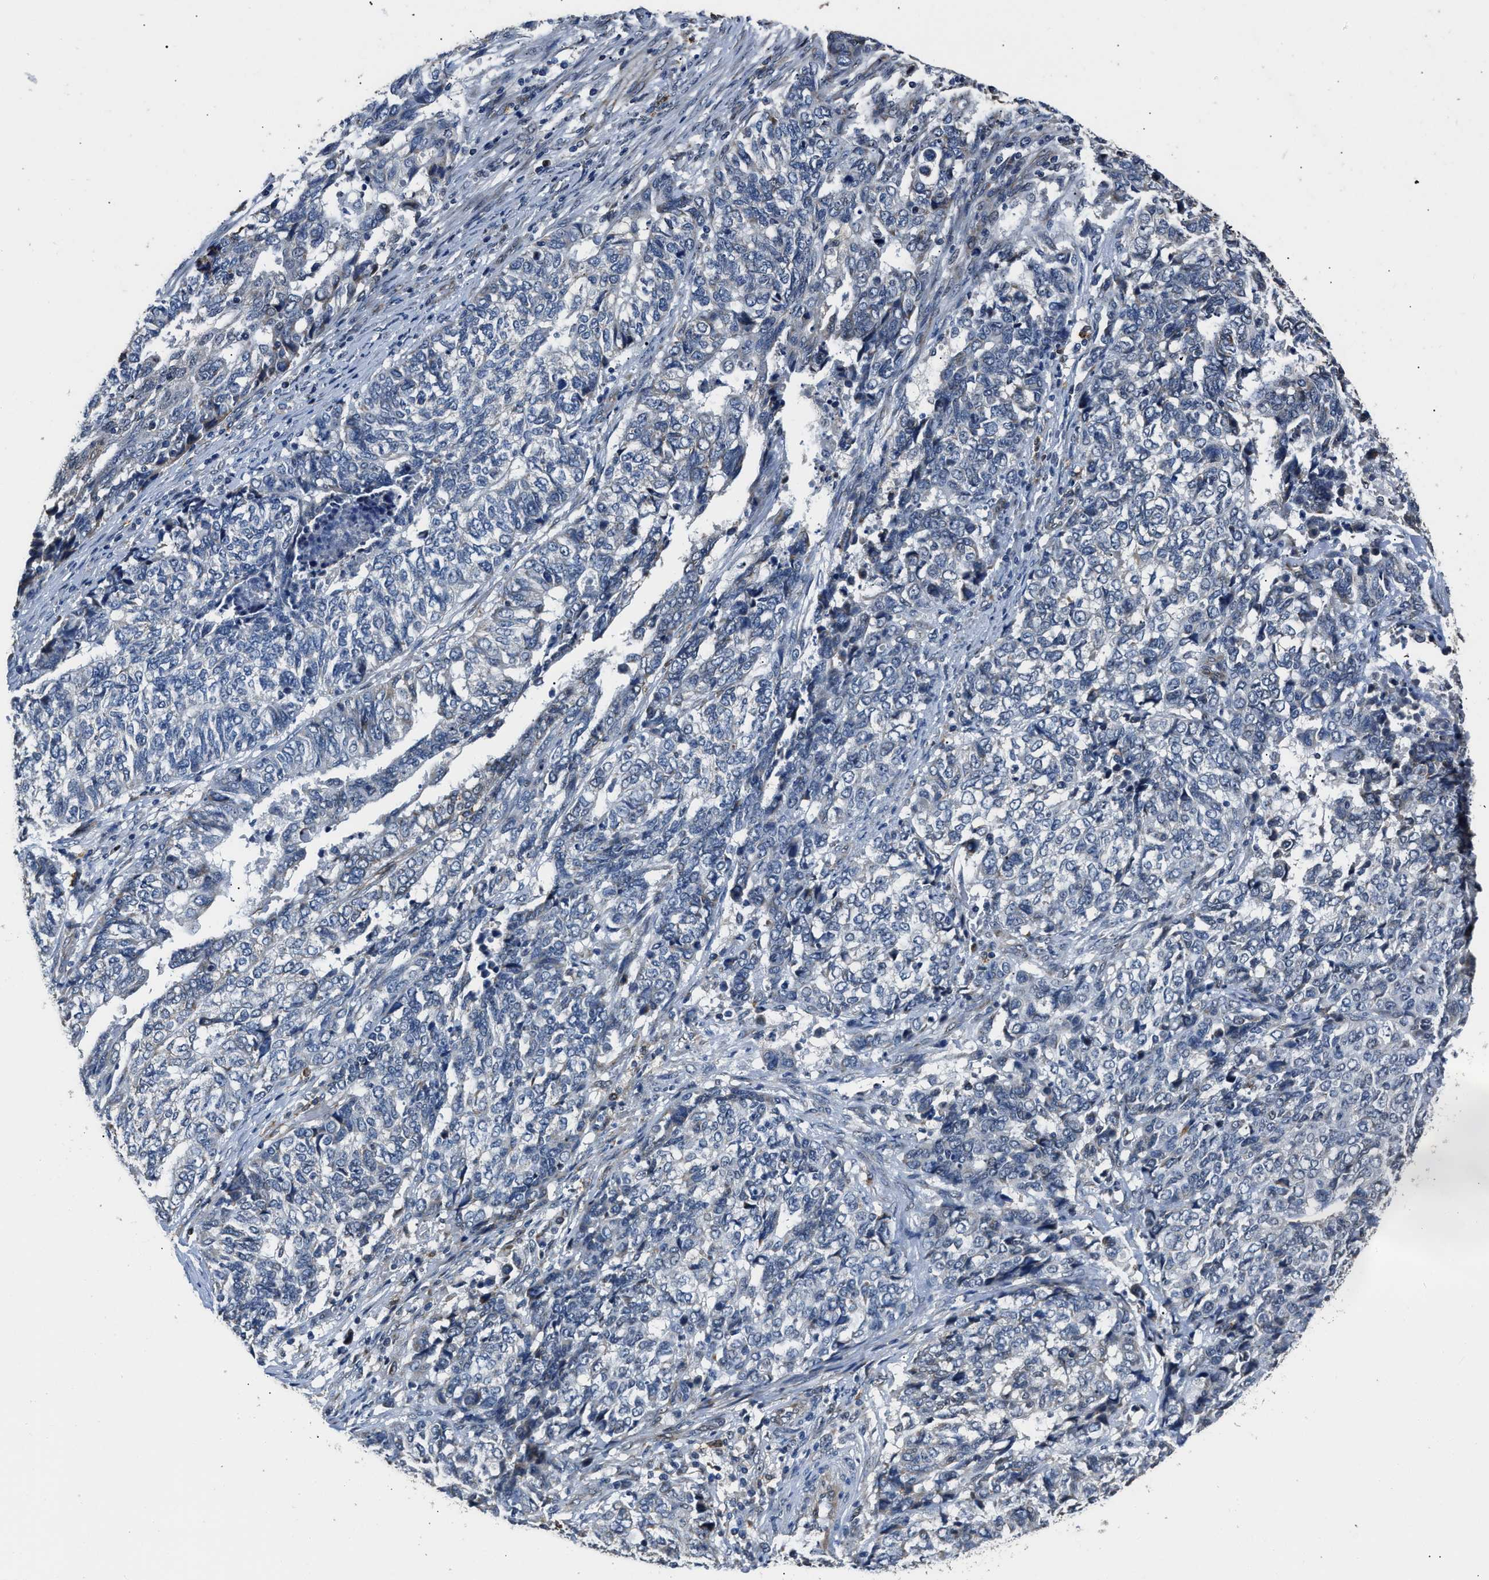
{"staining": {"intensity": "negative", "quantity": "none", "location": "none"}, "tissue": "endometrial cancer", "cell_type": "Tumor cells", "image_type": "cancer", "snomed": [{"axis": "morphology", "description": "Adenocarcinoma, NOS"}, {"axis": "topography", "description": "Endometrium"}], "caption": "Endometrial cancer (adenocarcinoma) stained for a protein using immunohistochemistry displays no positivity tumor cells.", "gene": "NSUN5", "patient": {"sex": "female", "age": 80}}